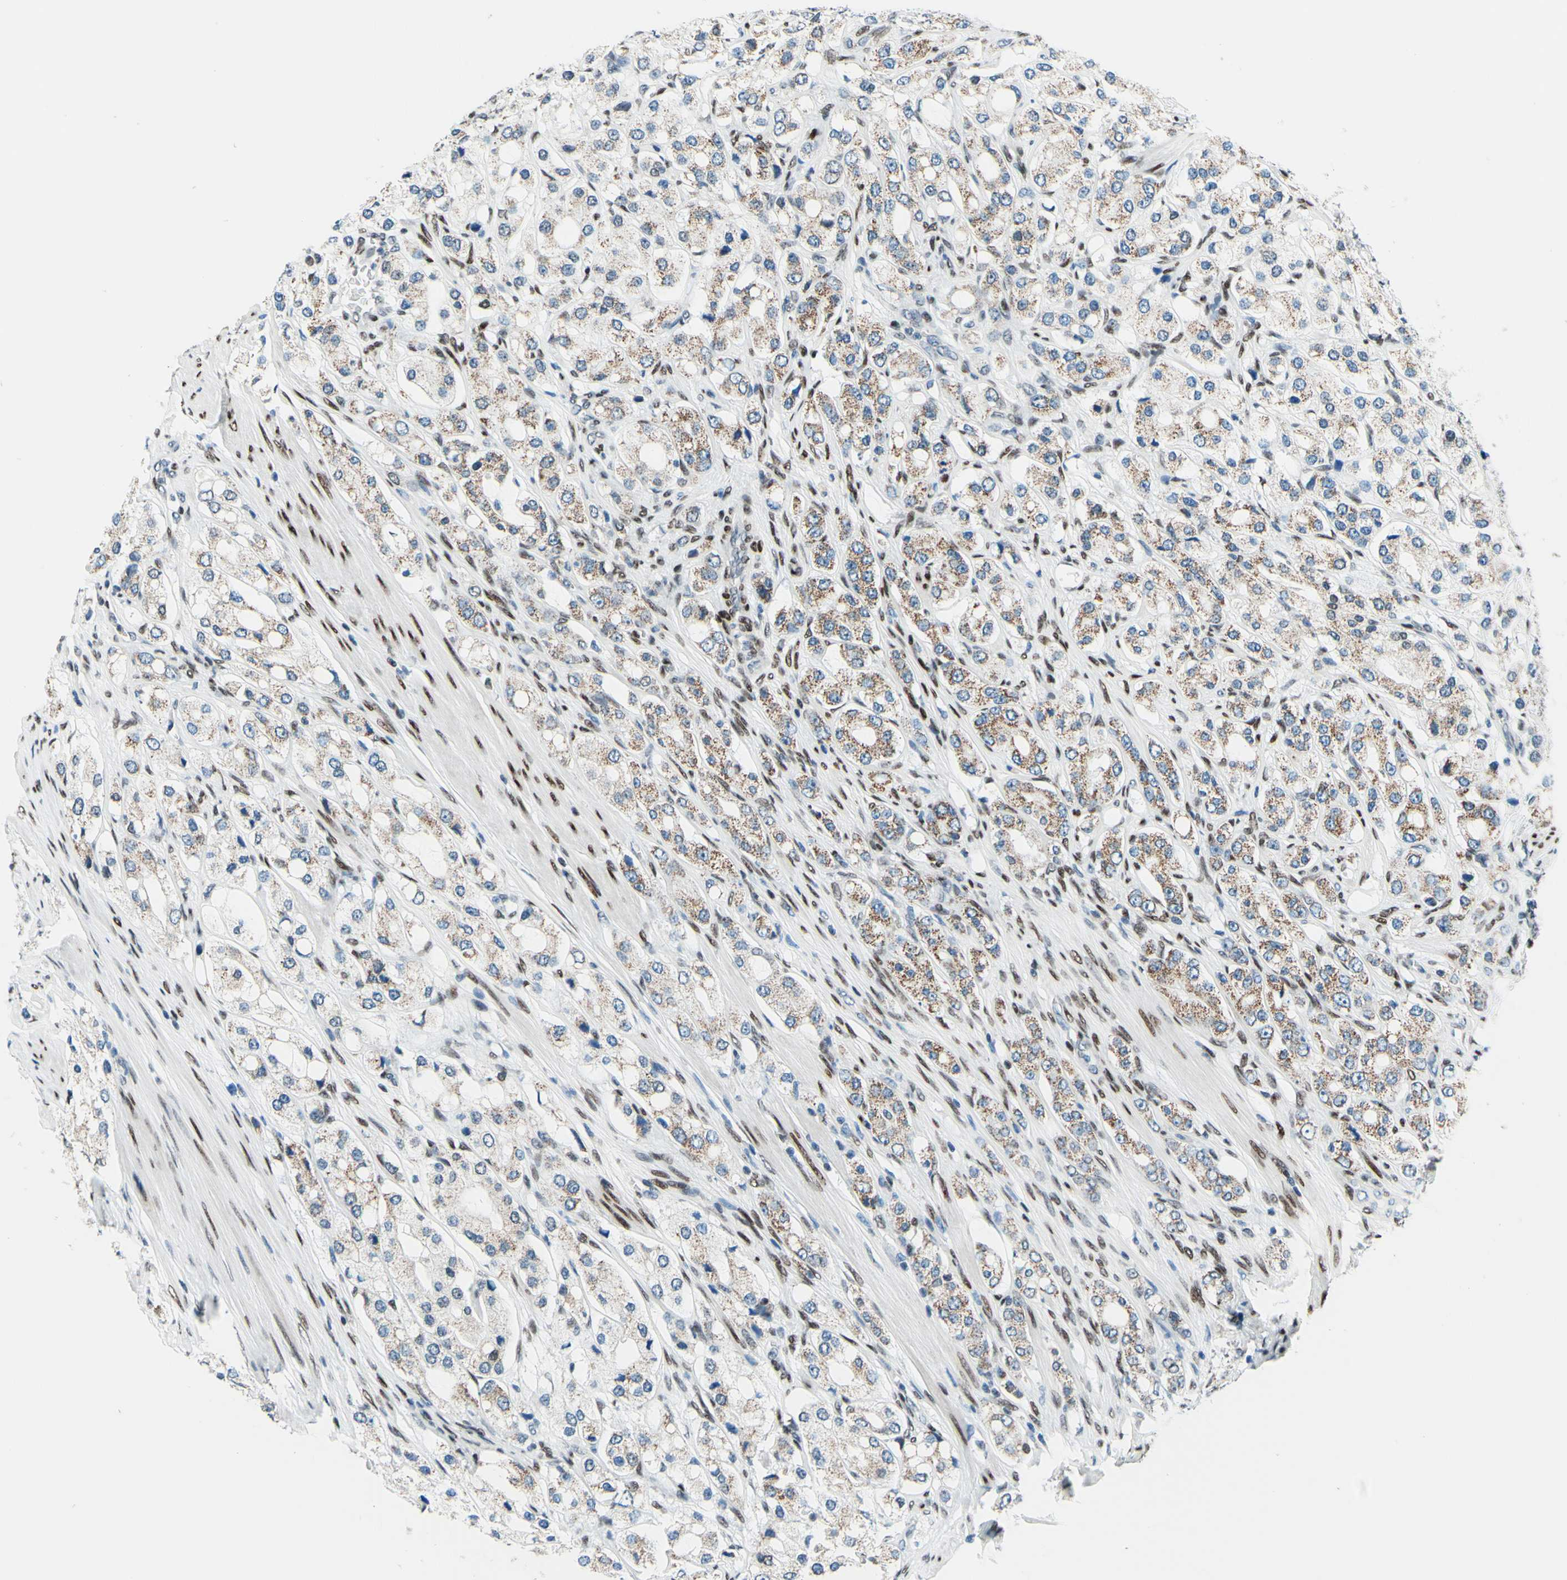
{"staining": {"intensity": "weak", "quantity": ">75%", "location": "cytoplasmic/membranous"}, "tissue": "prostate cancer", "cell_type": "Tumor cells", "image_type": "cancer", "snomed": [{"axis": "morphology", "description": "Adenocarcinoma, High grade"}, {"axis": "topography", "description": "Prostate"}], "caption": "Brown immunohistochemical staining in human prostate cancer (high-grade adenocarcinoma) shows weak cytoplasmic/membranous staining in approximately >75% of tumor cells. (DAB (3,3'-diaminobenzidine) IHC with brightfield microscopy, high magnification).", "gene": "CBX7", "patient": {"sex": "male", "age": 65}}